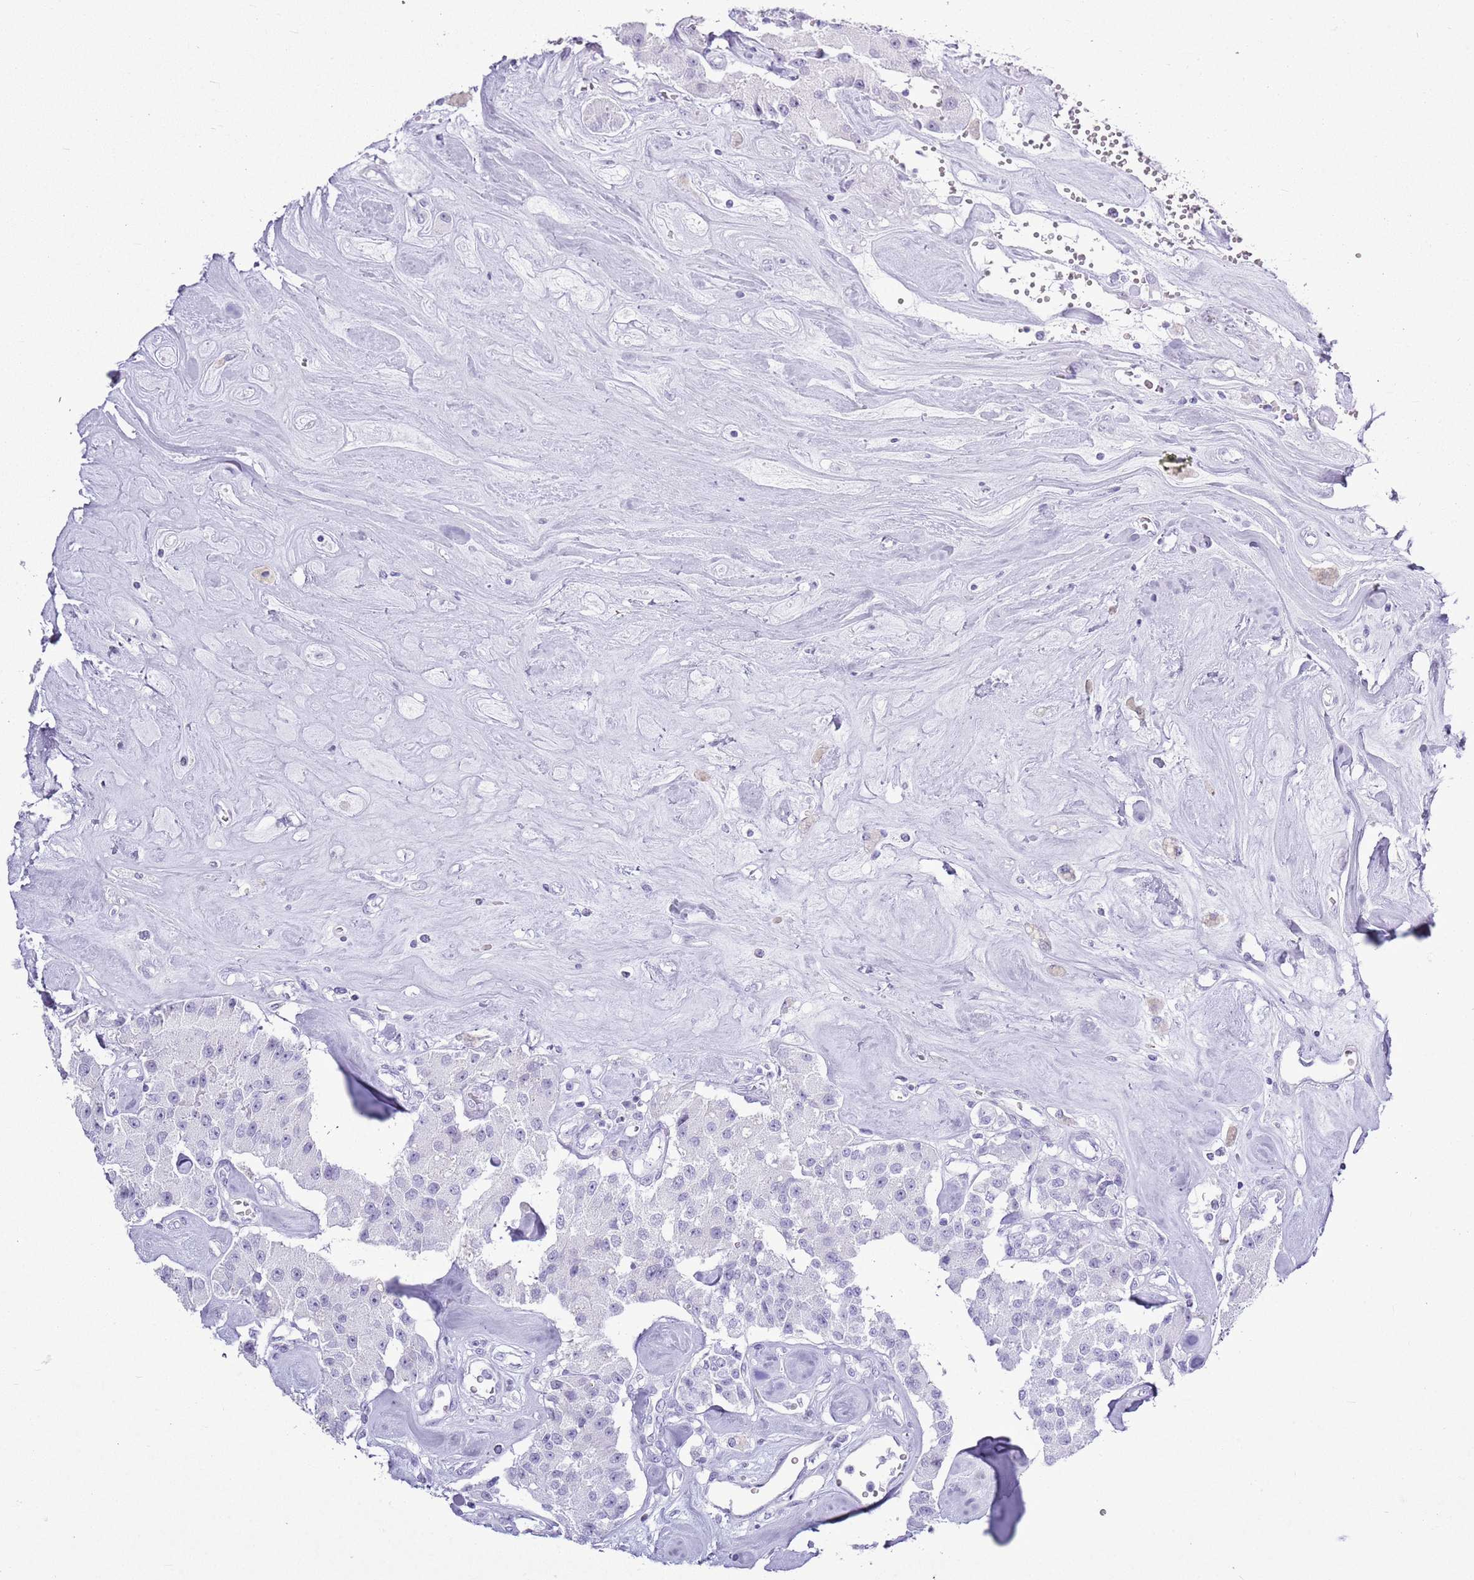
{"staining": {"intensity": "negative", "quantity": "none", "location": "none"}, "tissue": "carcinoid", "cell_type": "Tumor cells", "image_type": "cancer", "snomed": [{"axis": "morphology", "description": "Carcinoid, malignant, NOS"}, {"axis": "topography", "description": "Pancreas"}], "caption": "Immunohistochemical staining of human malignant carcinoid displays no significant expression in tumor cells.", "gene": "ASIP", "patient": {"sex": "male", "age": 41}}